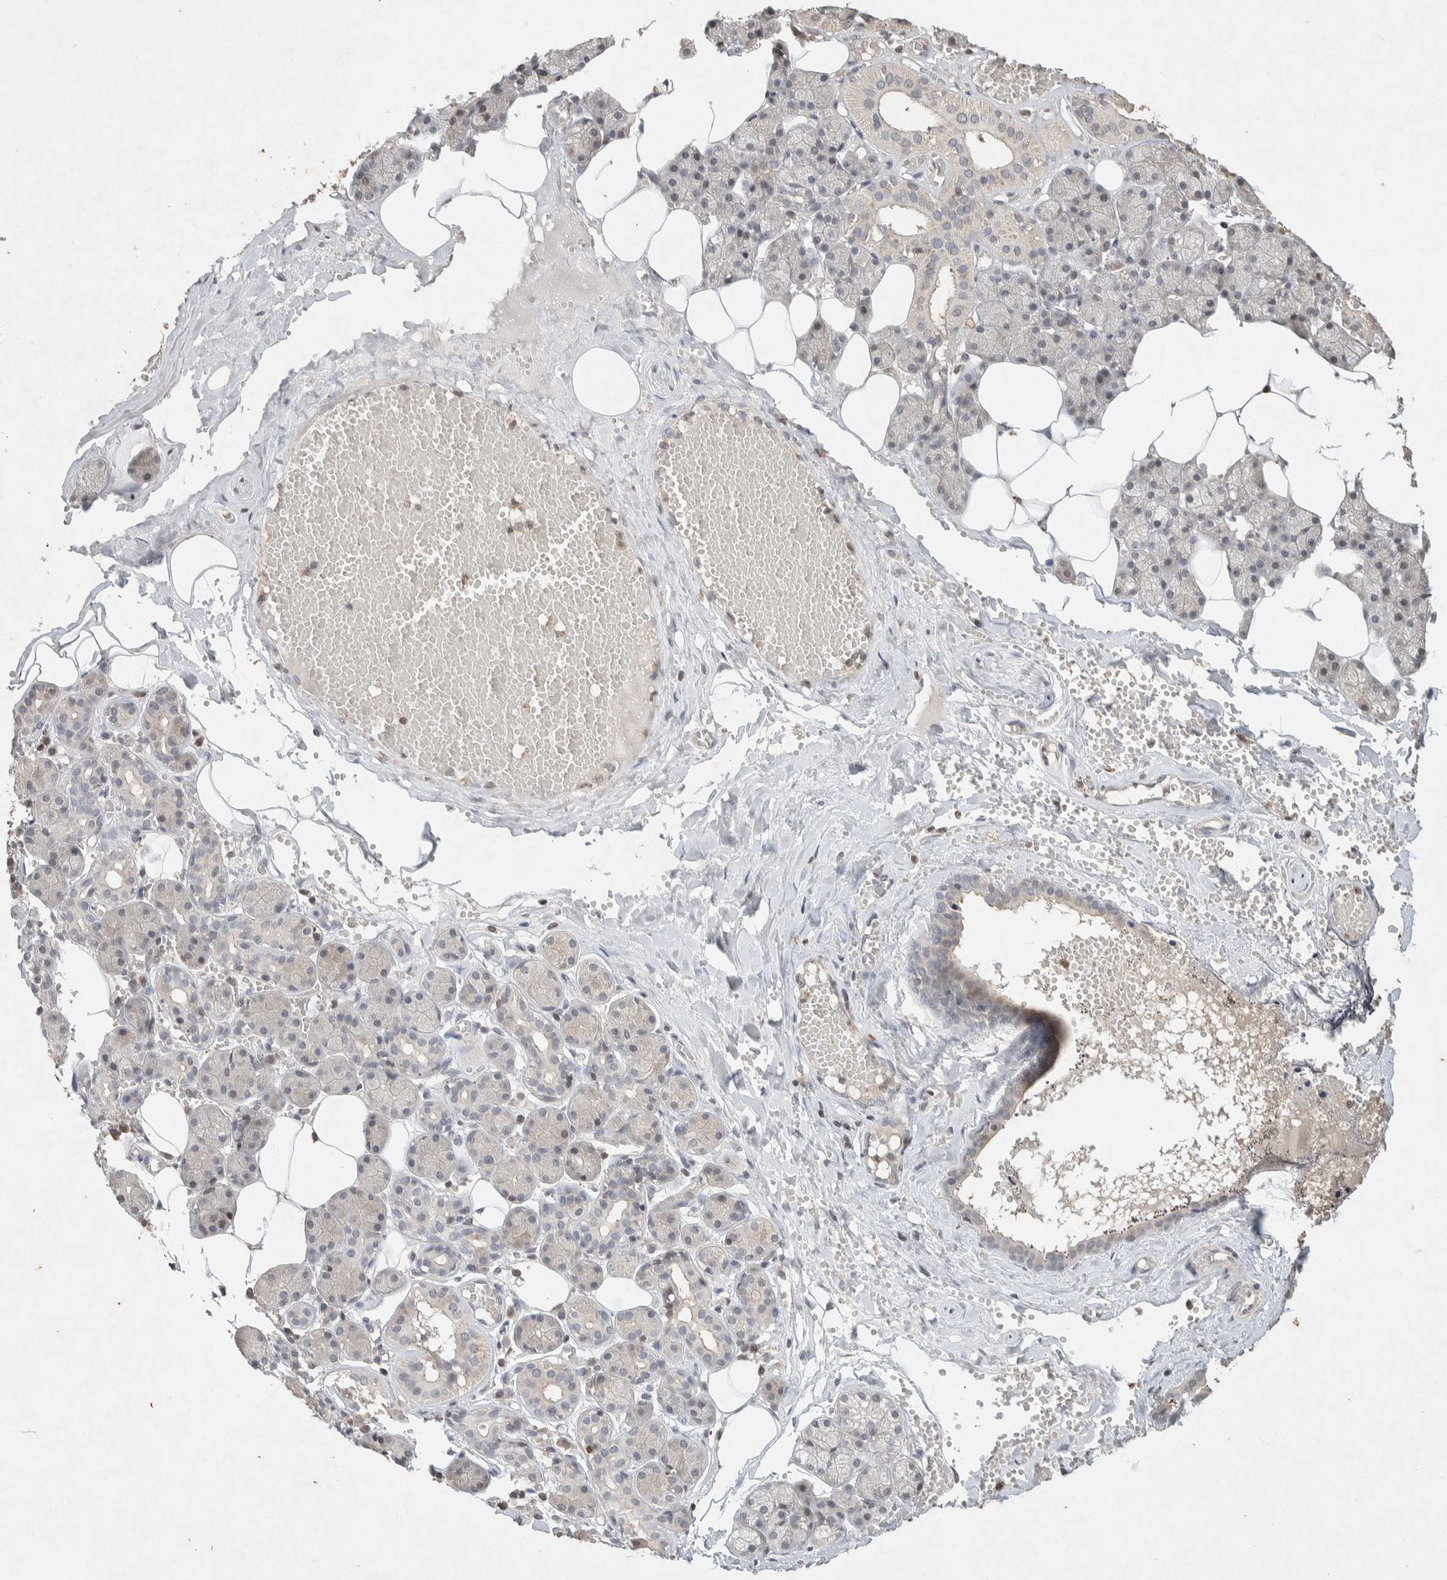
{"staining": {"intensity": "weak", "quantity": "<25%", "location": "cytoplasmic/membranous"}, "tissue": "salivary gland", "cell_type": "Glandular cells", "image_type": "normal", "snomed": [{"axis": "morphology", "description": "Normal tissue, NOS"}, {"axis": "topography", "description": "Salivary gland"}], "caption": "DAB (3,3'-diaminobenzidine) immunohistochemical staining of unremarkable human salivary gland displays no significant staining in glandular cells.", "gene": "RAC2", "patient": {"sex": "male", "age": 62}}